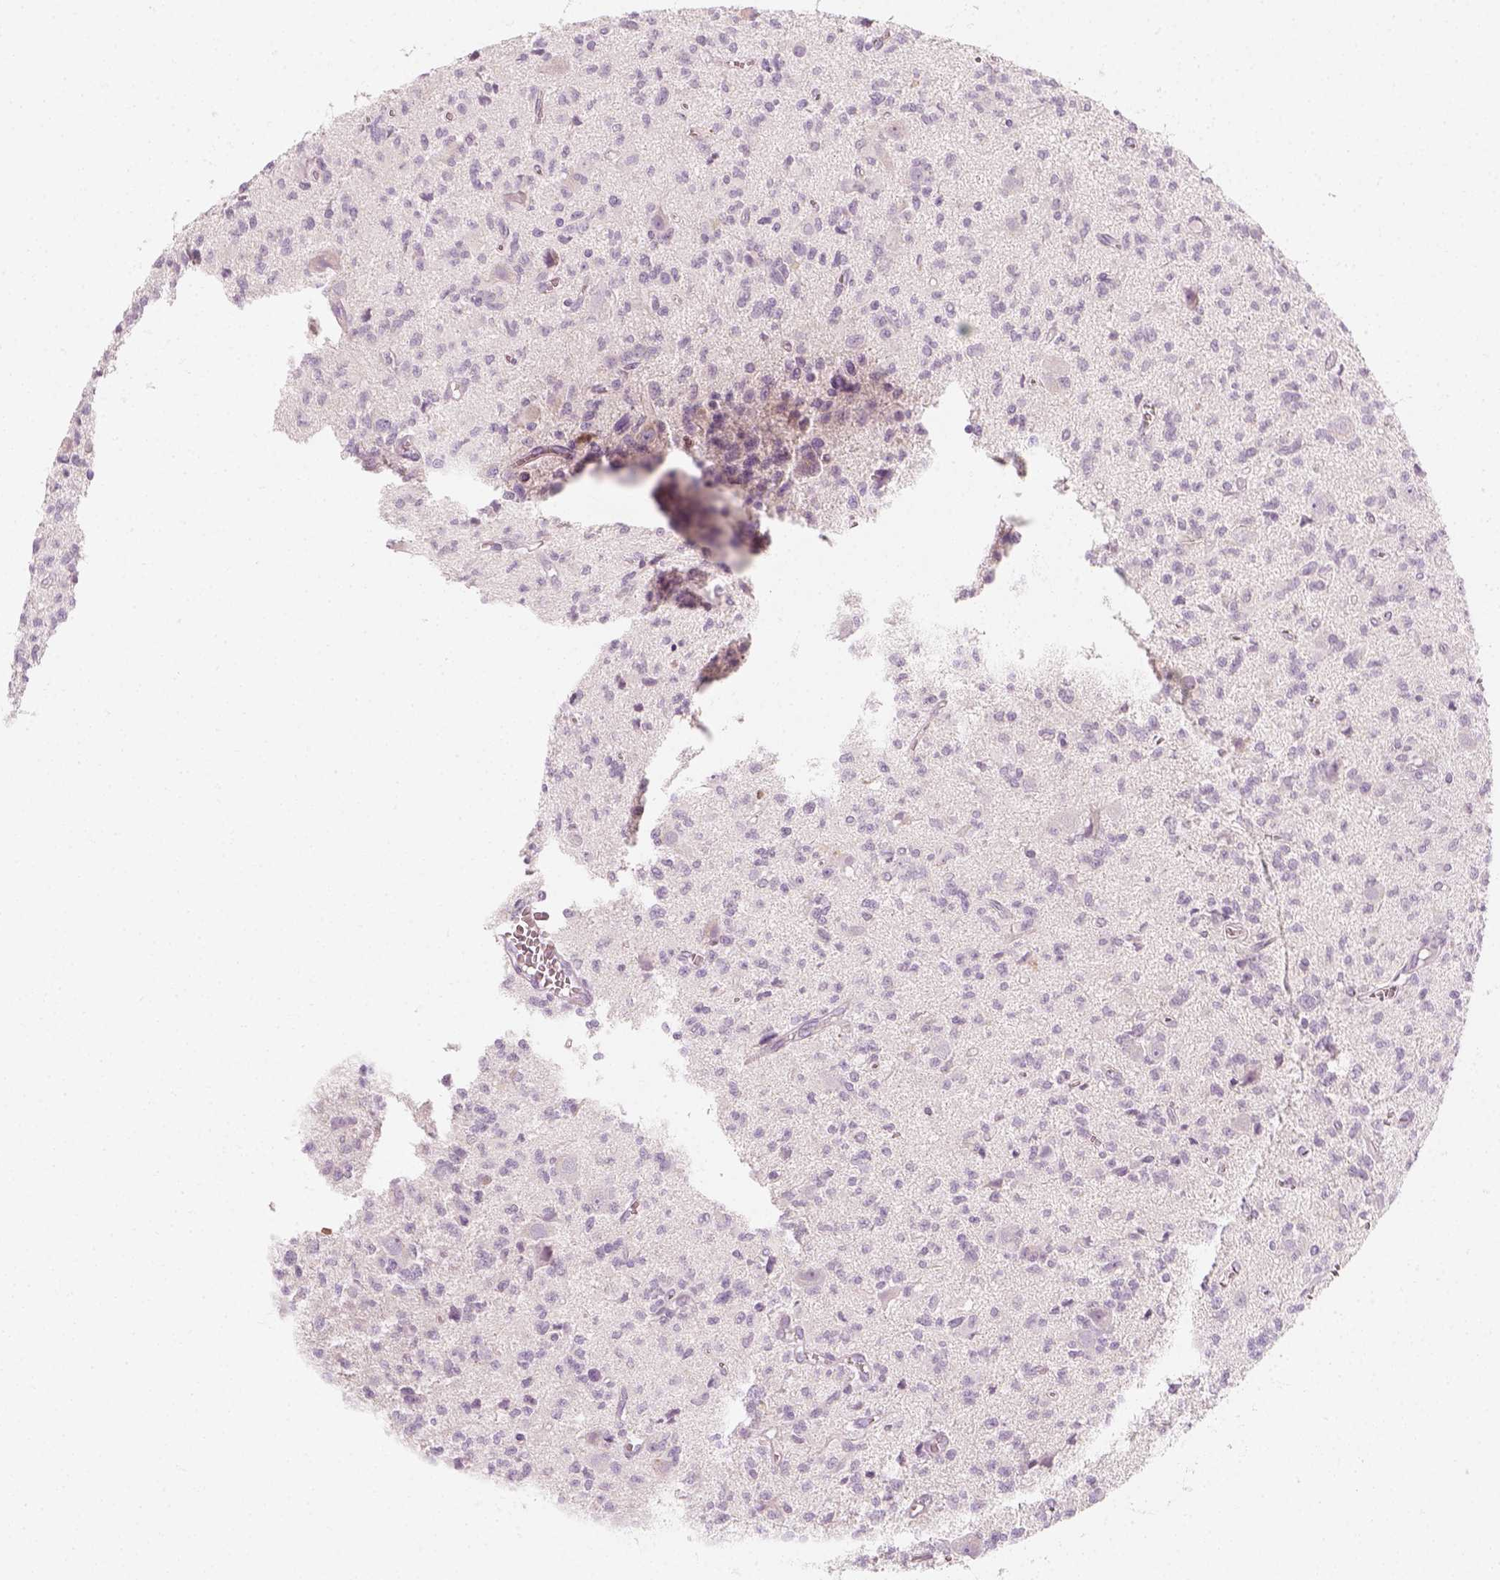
{"staining": {"intensity": "negative", "quantity": "none", "location": "none"}, "tissue": "glioma", "cell_type": "Tumor cells", "image_type": "cancer", "snomed": [{"axis": "morphology", "description": "Glioma, malignant, Low grade"}, {"axis": "topography", "description": "Brain"}], "caption": "DAB immunohistochemical staining of human low-grade glioma (malignant) reveals no significant staining in tumor cells.", "gene": "PRAME", "patient": {"sex": "male", "age": 64}}